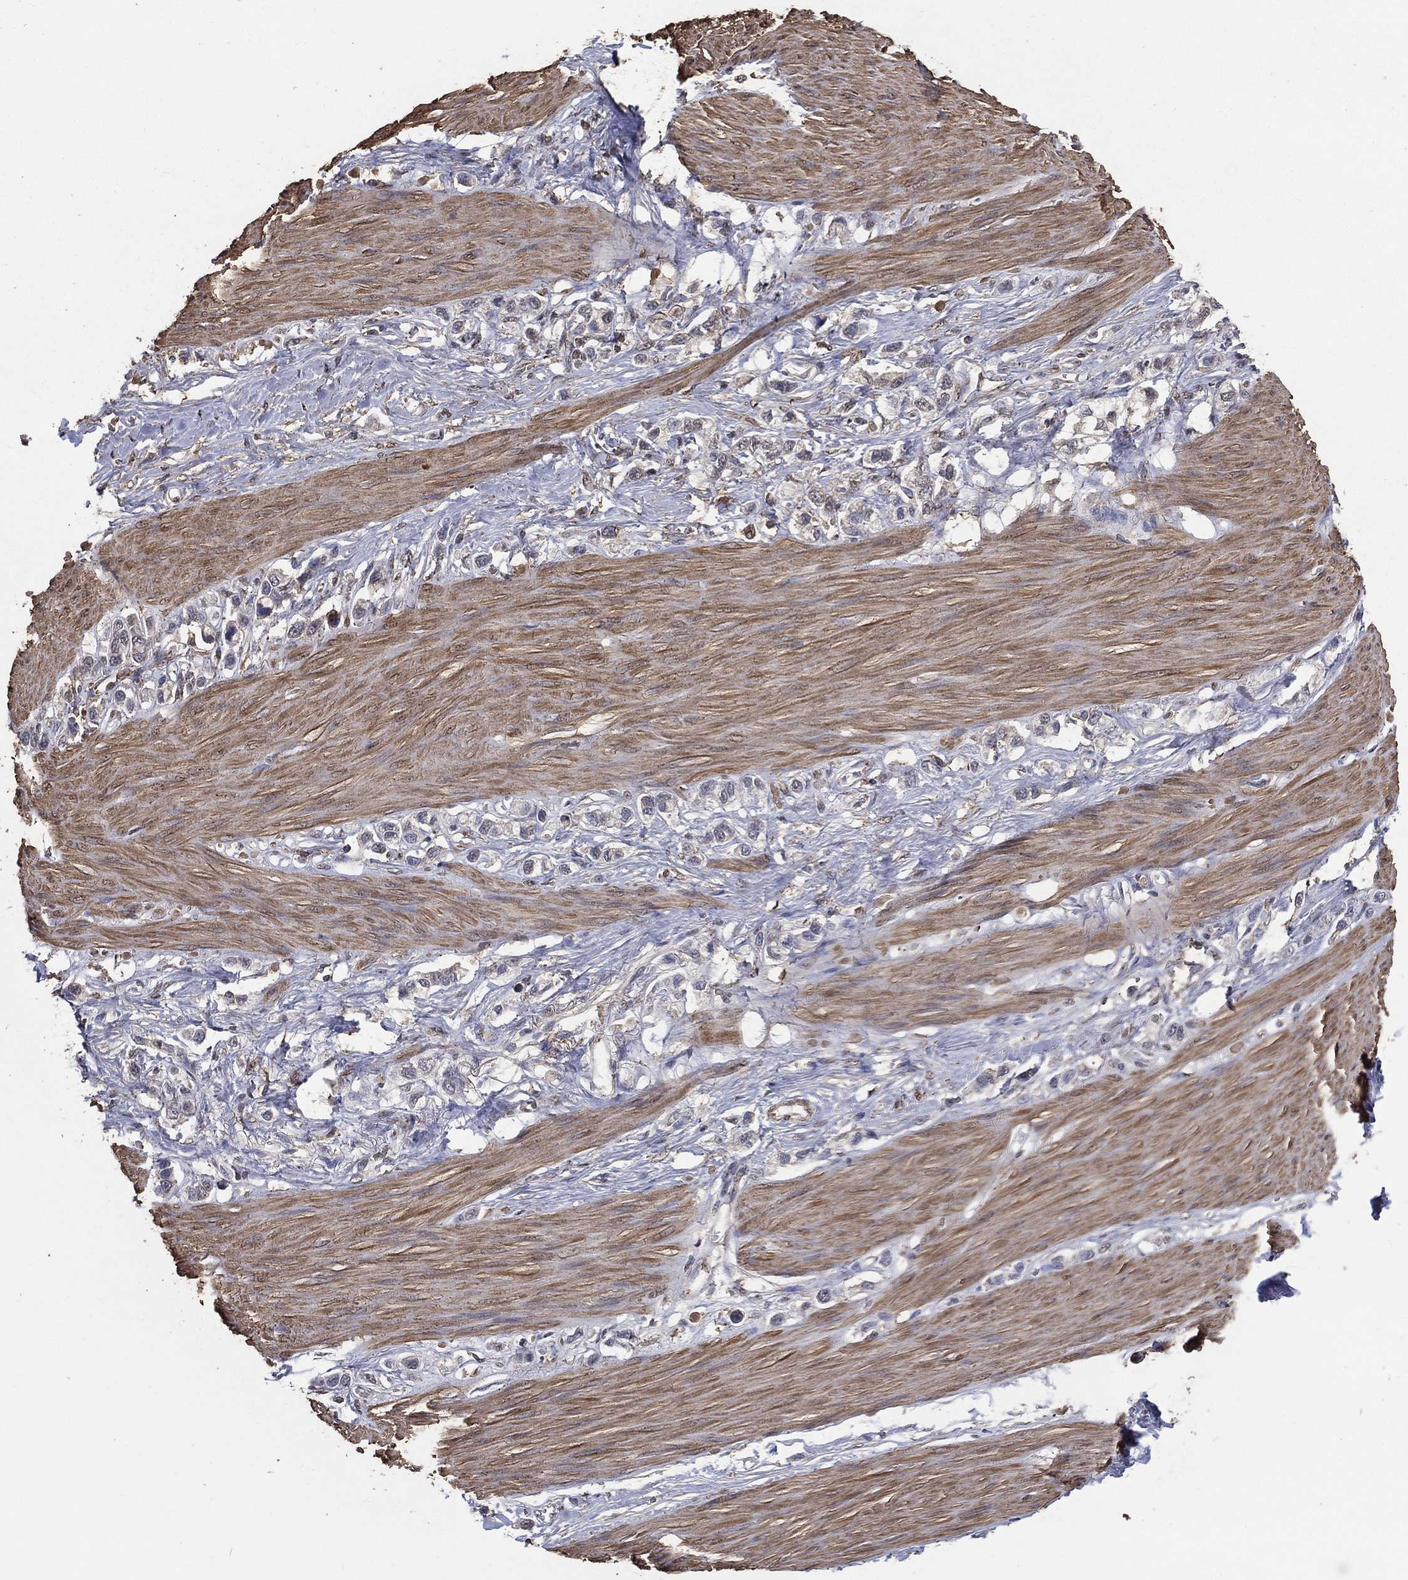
{"staining": {"intensity": "negative", "quantity": "none", "location": "none"}, "tissue": "stomach cancer", "cell_type": "Tumor cells", "image_type": "cancer", "snomed": [{"axis": "morphology", "description": "Normal tissue, NOS"}, {"axis": "morphology", "description": "Adenocarcinoma, NOS"}, {"axis": "morphology", "description": "Adenocarcinoma, High grade"}, {"axis": "topography", "description": "Stomach, upper"}, {"axis": "topography", "description": "Stomach"}], "caption": "IHC histopathology image of neoplastic tissue: stomach adenocarcinoma (high-grade) stained with DAB reveals no significant protein positivity in tumor cells.", "gene": "GPR183", "patient": {"sex": "female", "age": 65}}